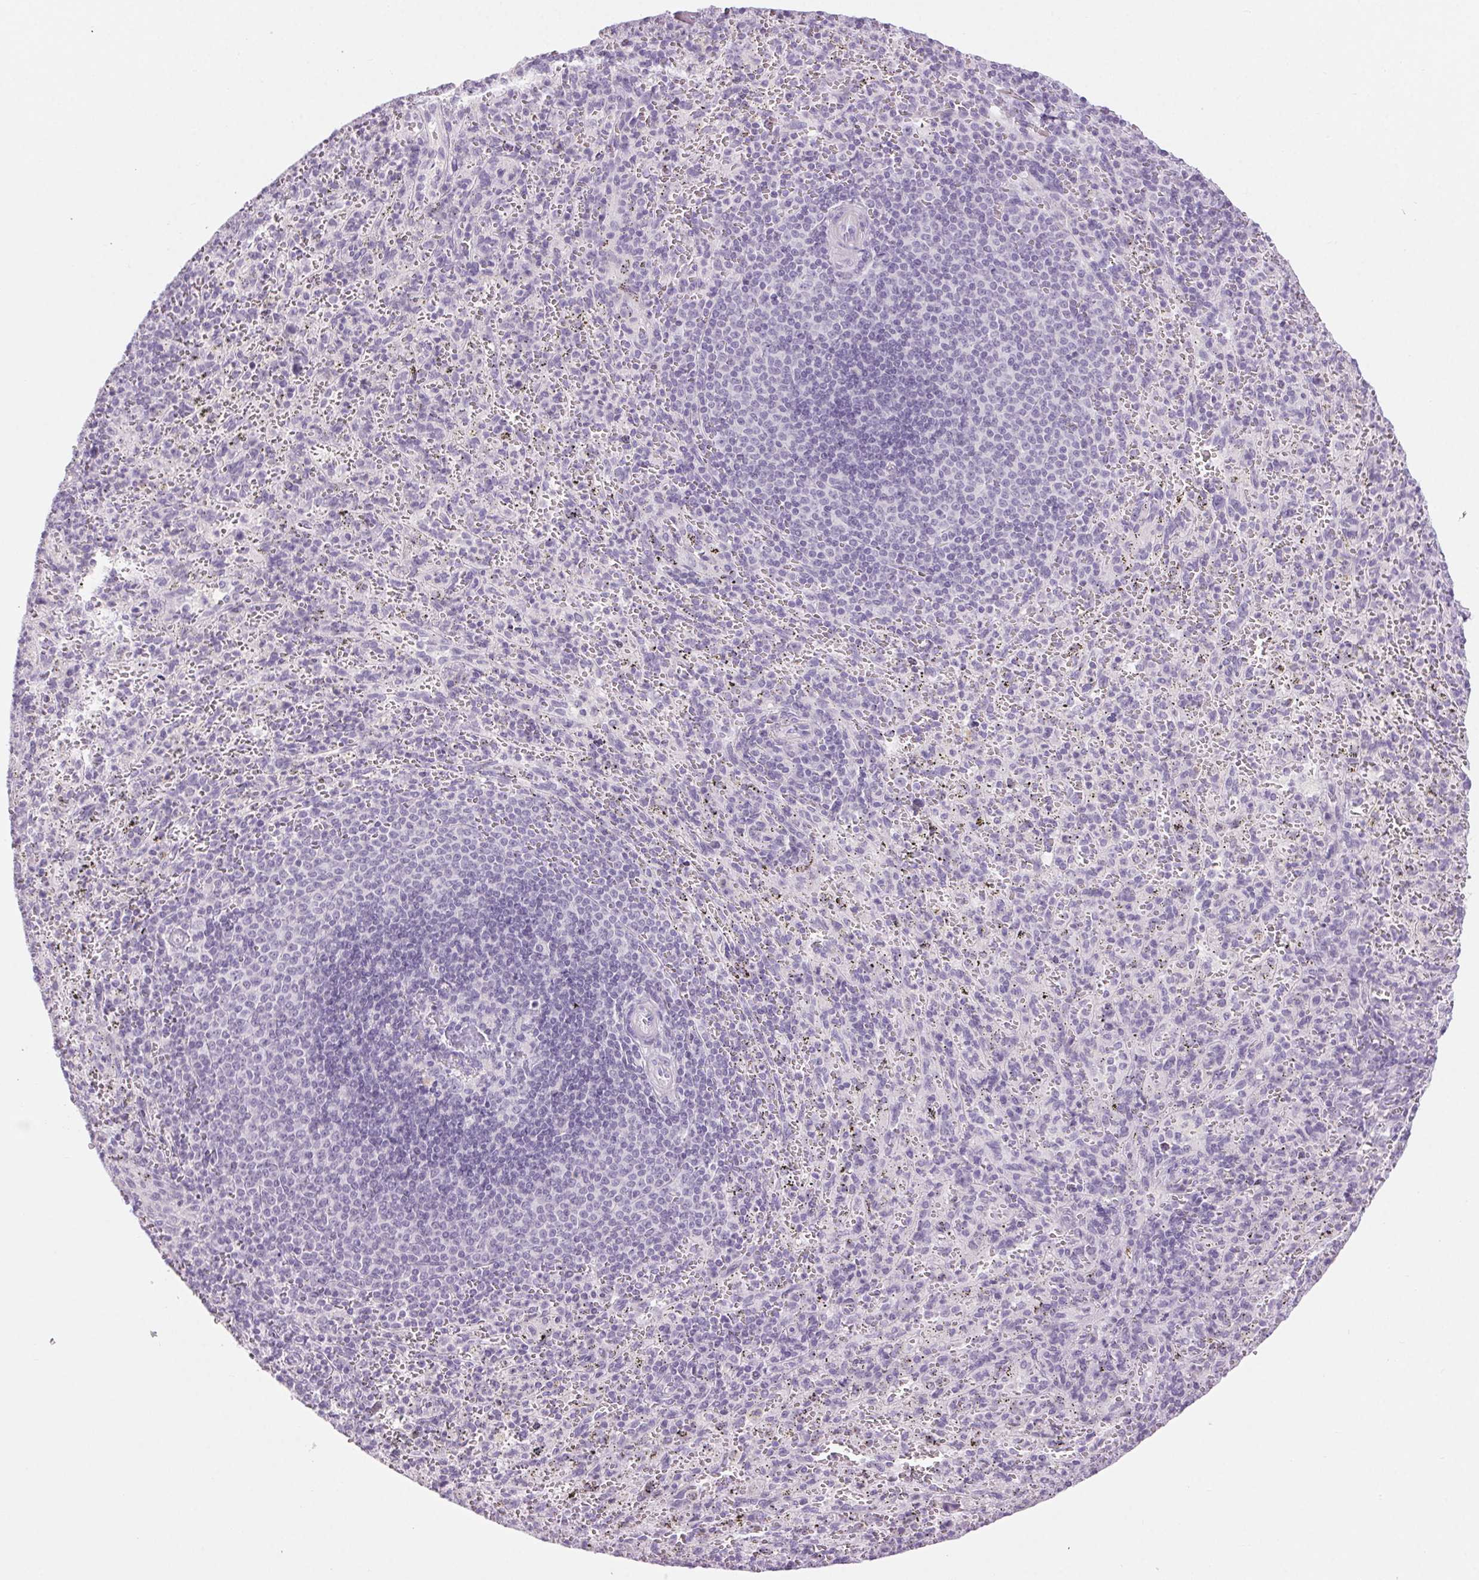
{"staining": {"intensity": "negative", "quantity": "none", "location": "none"}, "tissue": "spleen", "cell_type": "Cells in red pulp", "image_type": "normal", "snomed": [{"axis": "morphology", "description": "Normal tissue, NOS"}, {"axis": "topography", "description": "Spleen"}], "caption": "IHC histopathology image of benign spleen: human spleen stained with DAB (3,3'-diaminobenzidine) shows no significant protein expression in cells in red pulp. (Stains: DAB immunohistochemistry with hematoxylin counter stain, Microscopy: brightfield microscopy at high magnification).", "gene": "LRP2", "patient": {"sex": "male", "age": 57}}